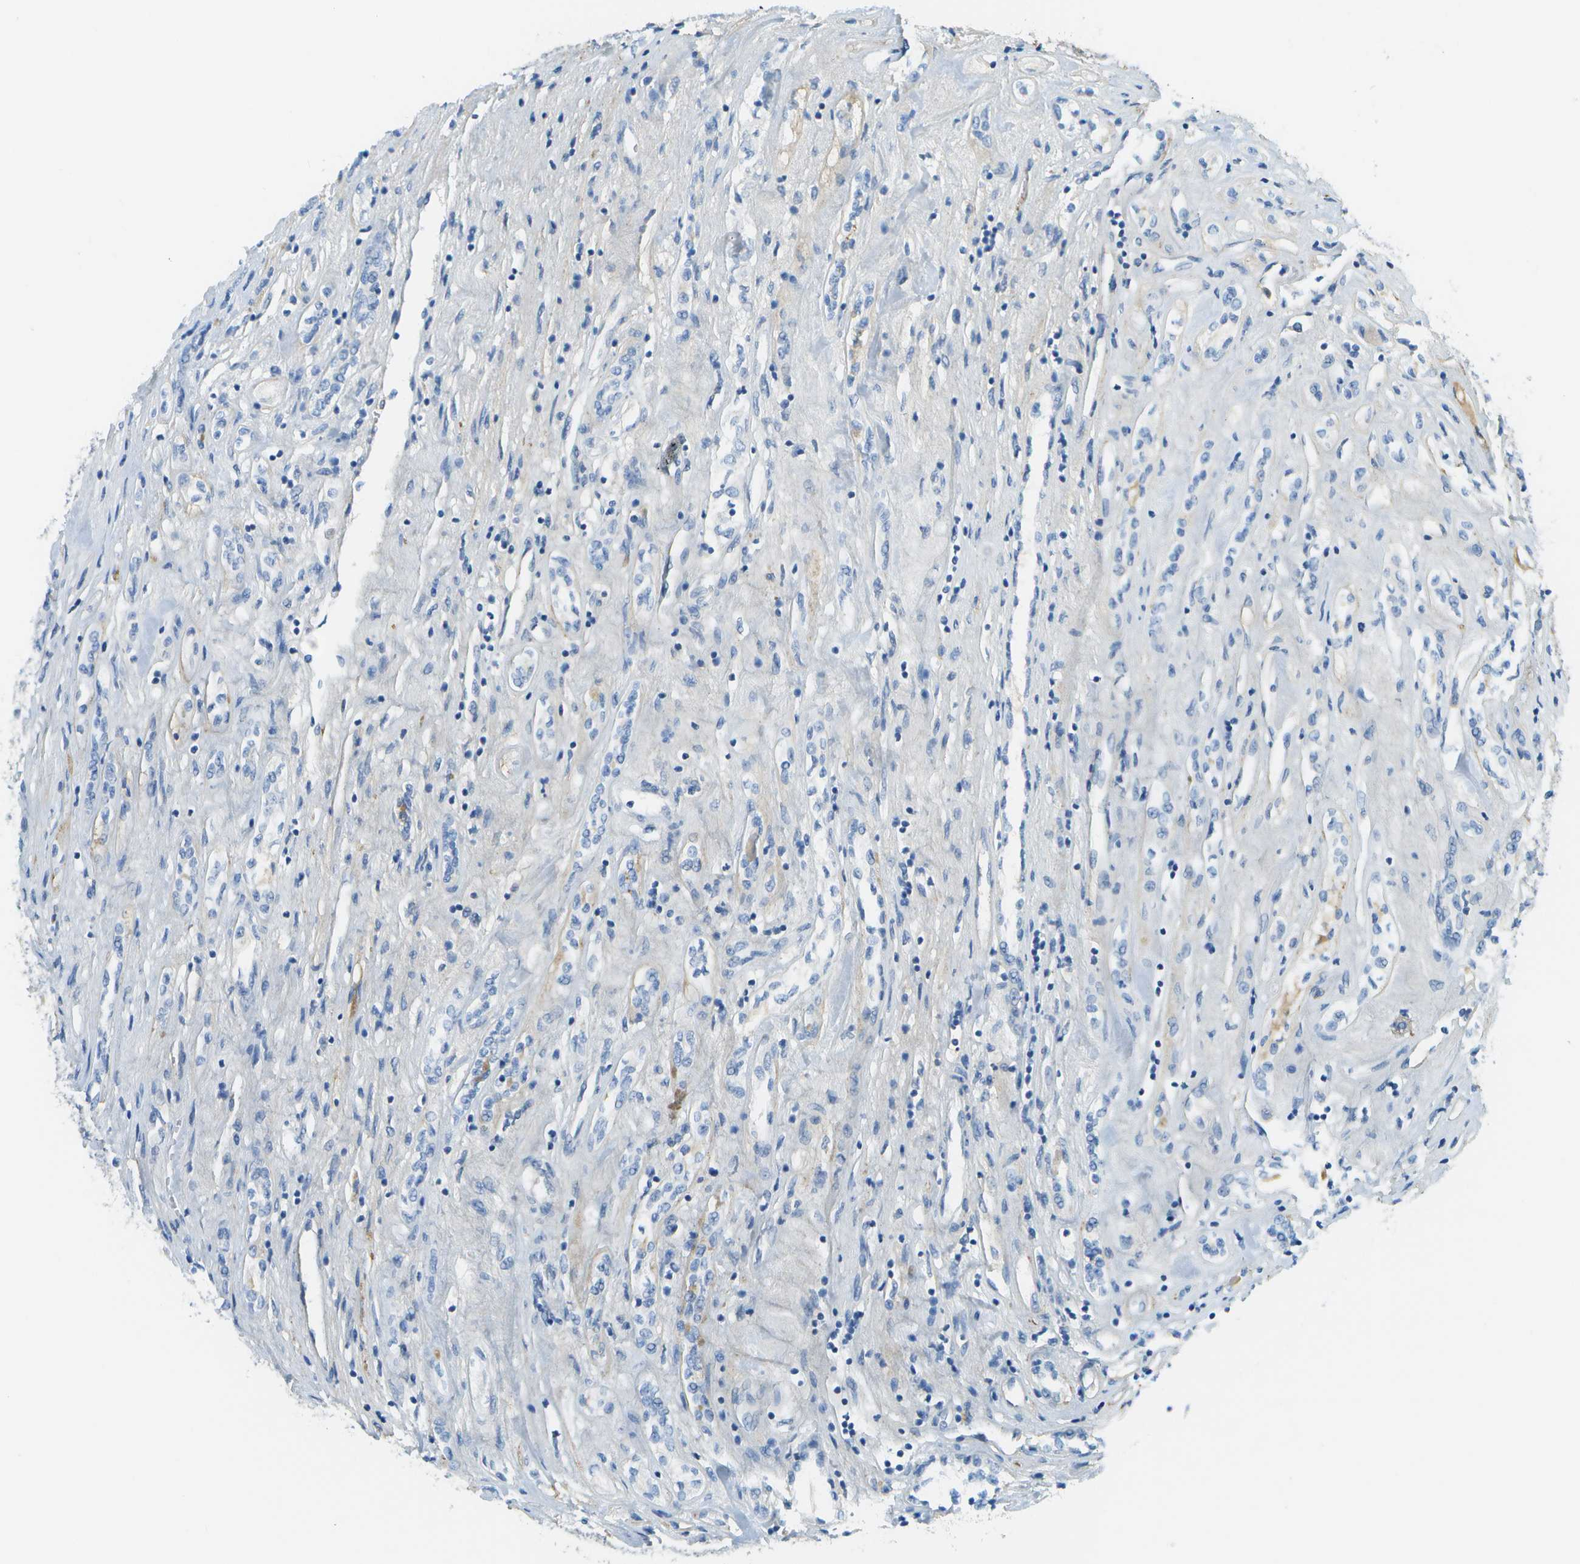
{"staining": {"intensity": "negative", "quantity": "none", "location": "none"}, "tissue": "renal cancer", "cell_type": "Tumor cells", "image_type": "cancer", "snomed": [{"axis": "morphology", "description": "Adenocarcinoma, NOS"}, {"axis": "topography", "description": "Kidney"}], "caption": "This micrograph is of renal cancer (adenocarcinoma) stained with immunohistochemistry (IHC) to label a protein in brown with the nuclei are counter-stained blue. There is no expression in tumor cells.", "gene": "C1S", "patient": {"sex": "female", "age": 70}}